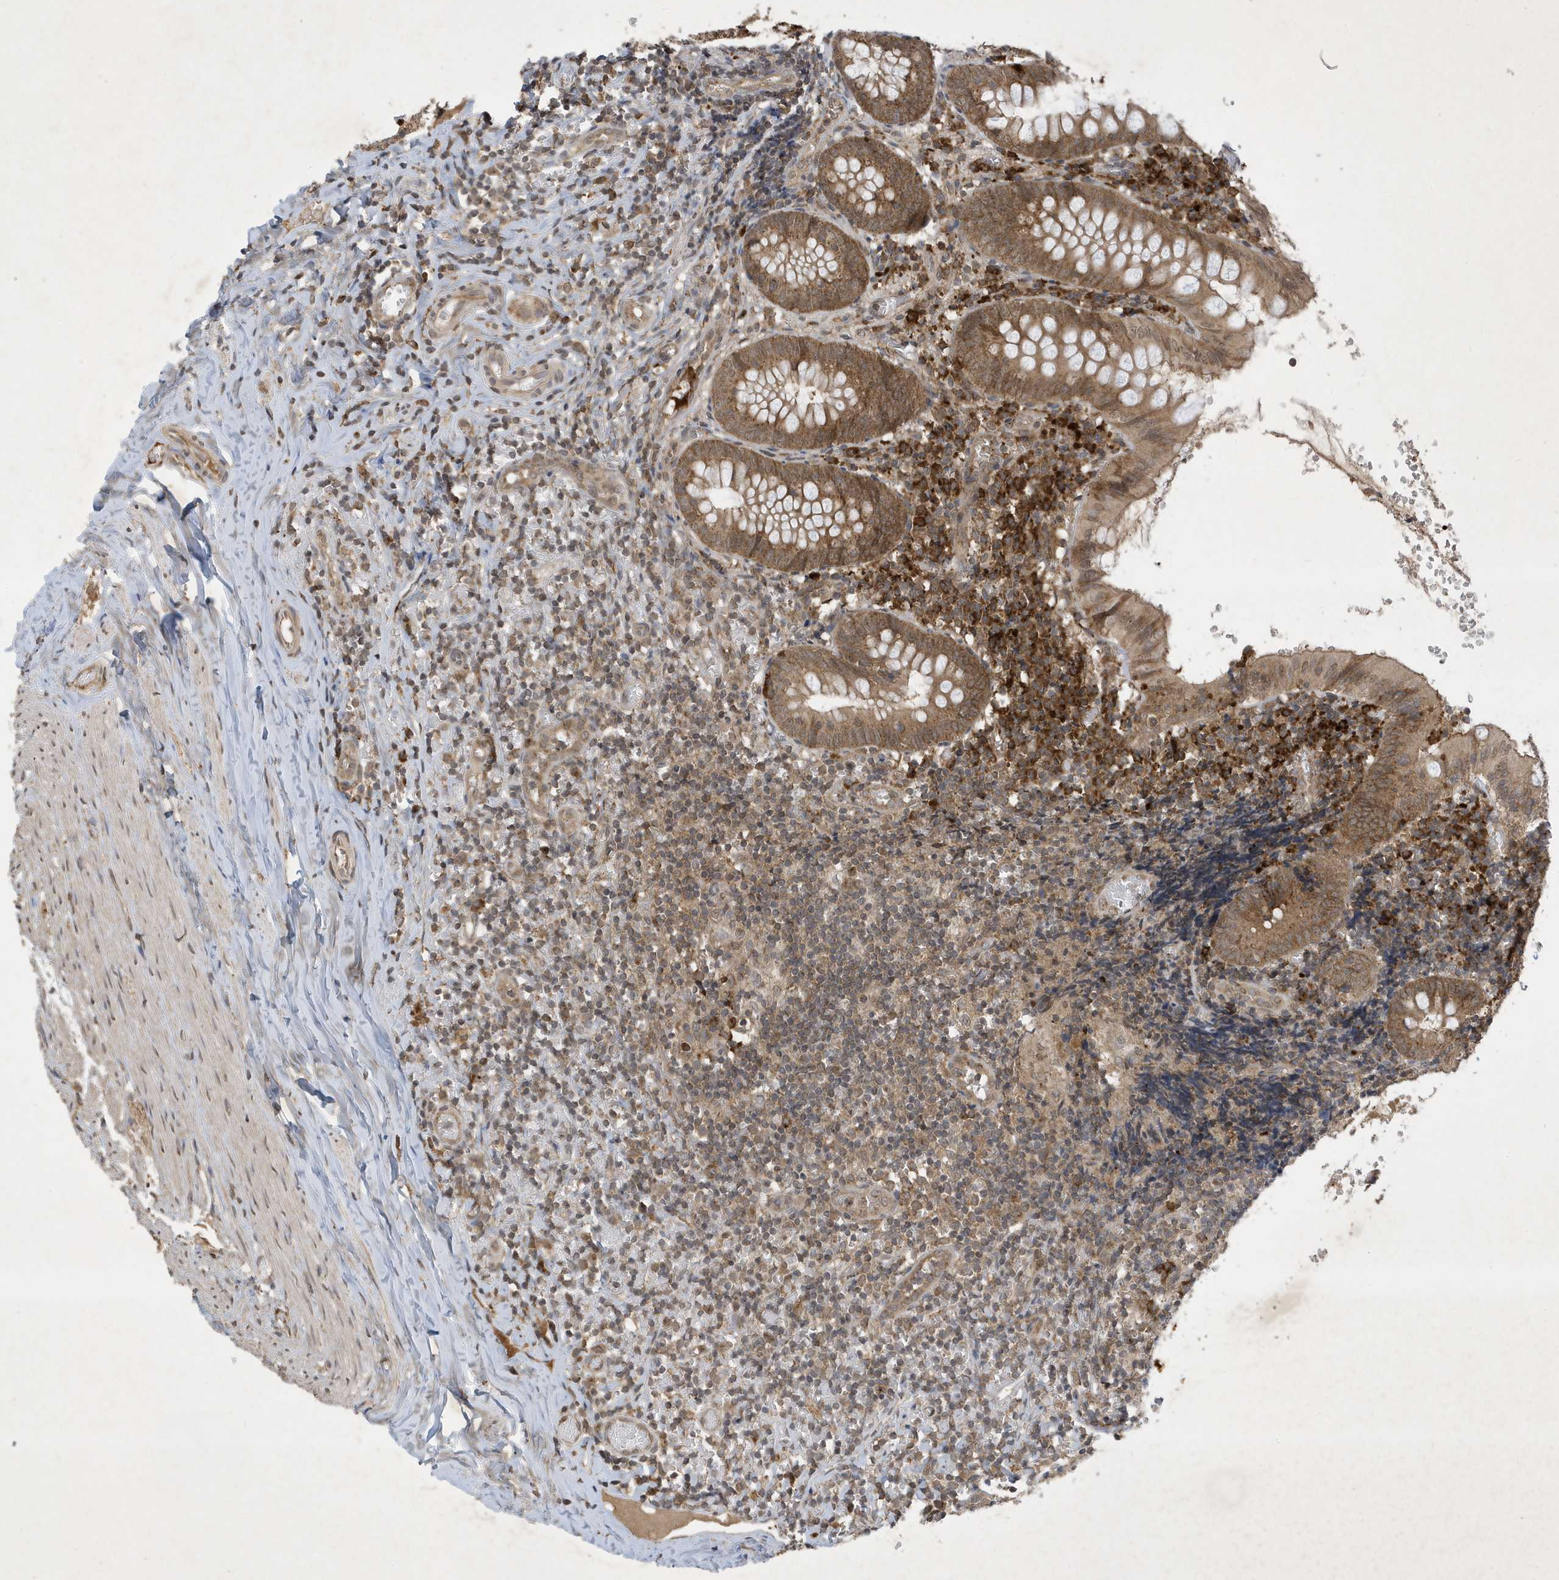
{"staining": {"intensity": "moderate", "quantity": ">75%", "location": "cytoplasmic/membranous,nuclear"}, "tissue": "appendix", "cell_type": "Glandular cells", "image_type": "normal", "snomed": [{"axis": "morphology", "description": "Normal tissue, NOS"}, {"axis": "topography", "description": "Appendix"}], "caption": "Immunohistochemistry (DAB) staining of normal human appendix reveals moderate cytoplasmic/membranous,nuclear protein expression in about >75% of glandular cells. Nuclei are stained in blue.", "gene": "STX10", "patient": {"sex": "male", "age": 8}}